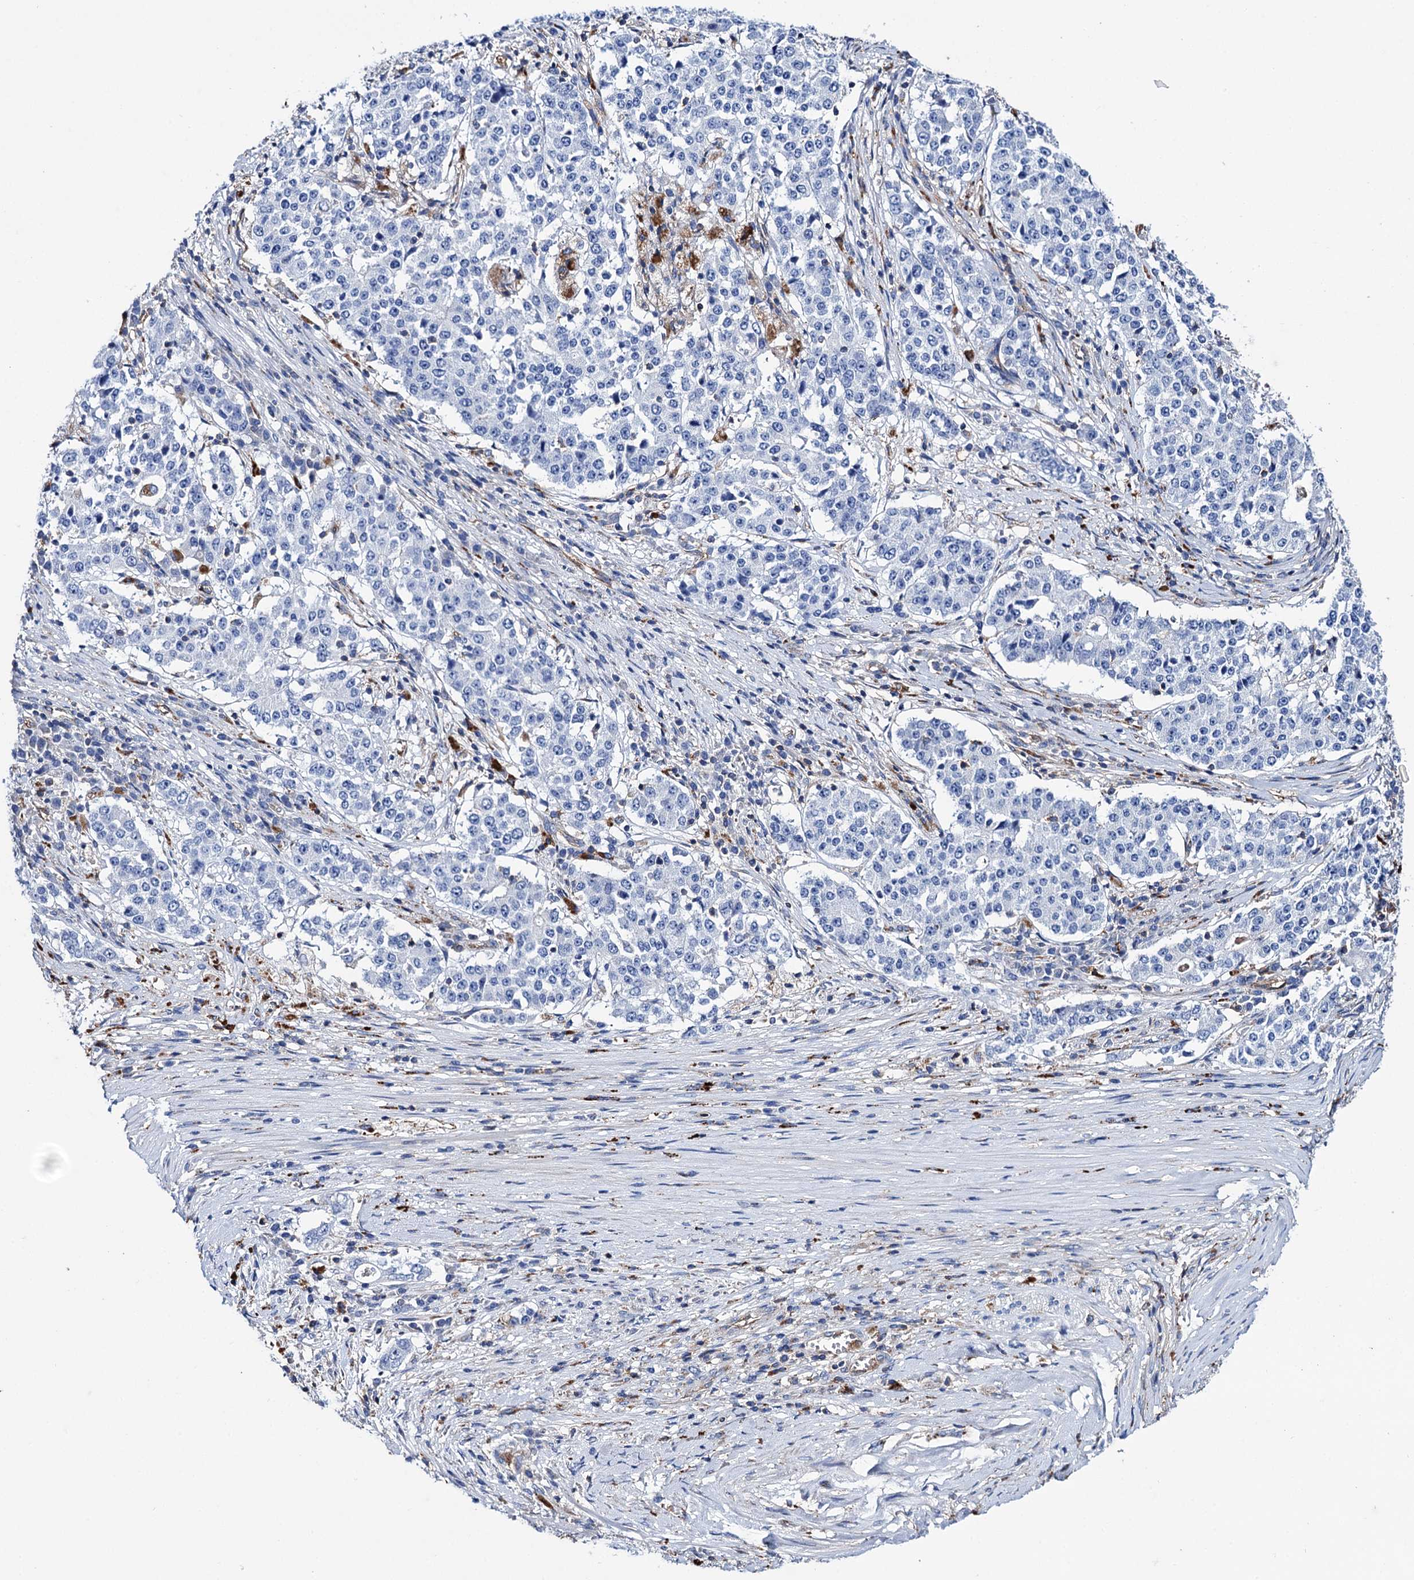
{"staining": {"intensity": "negative", "quantity": "none", "location": "none"}, "tissue": "stomach cancer", "cell_type": "Tumor cells", "image_type": "cancer", "snomed": [{"axis": "morphology", "description": "Adenocarcinoma, NOS"}, {"axis": "topography", "description": "Stomach"}], "caption": "Tumor cells are negative for brown protein staining in stomach cancer. The staining was performed using DAB (3,3'-diaminobenzidine) to visualize the protein expression in brown, while the nuclei were stained in blue with hematoxylin (Magnification: 20x).", "gene": "SCPEP1", "patient": {"sex": "male", "age": 59}}